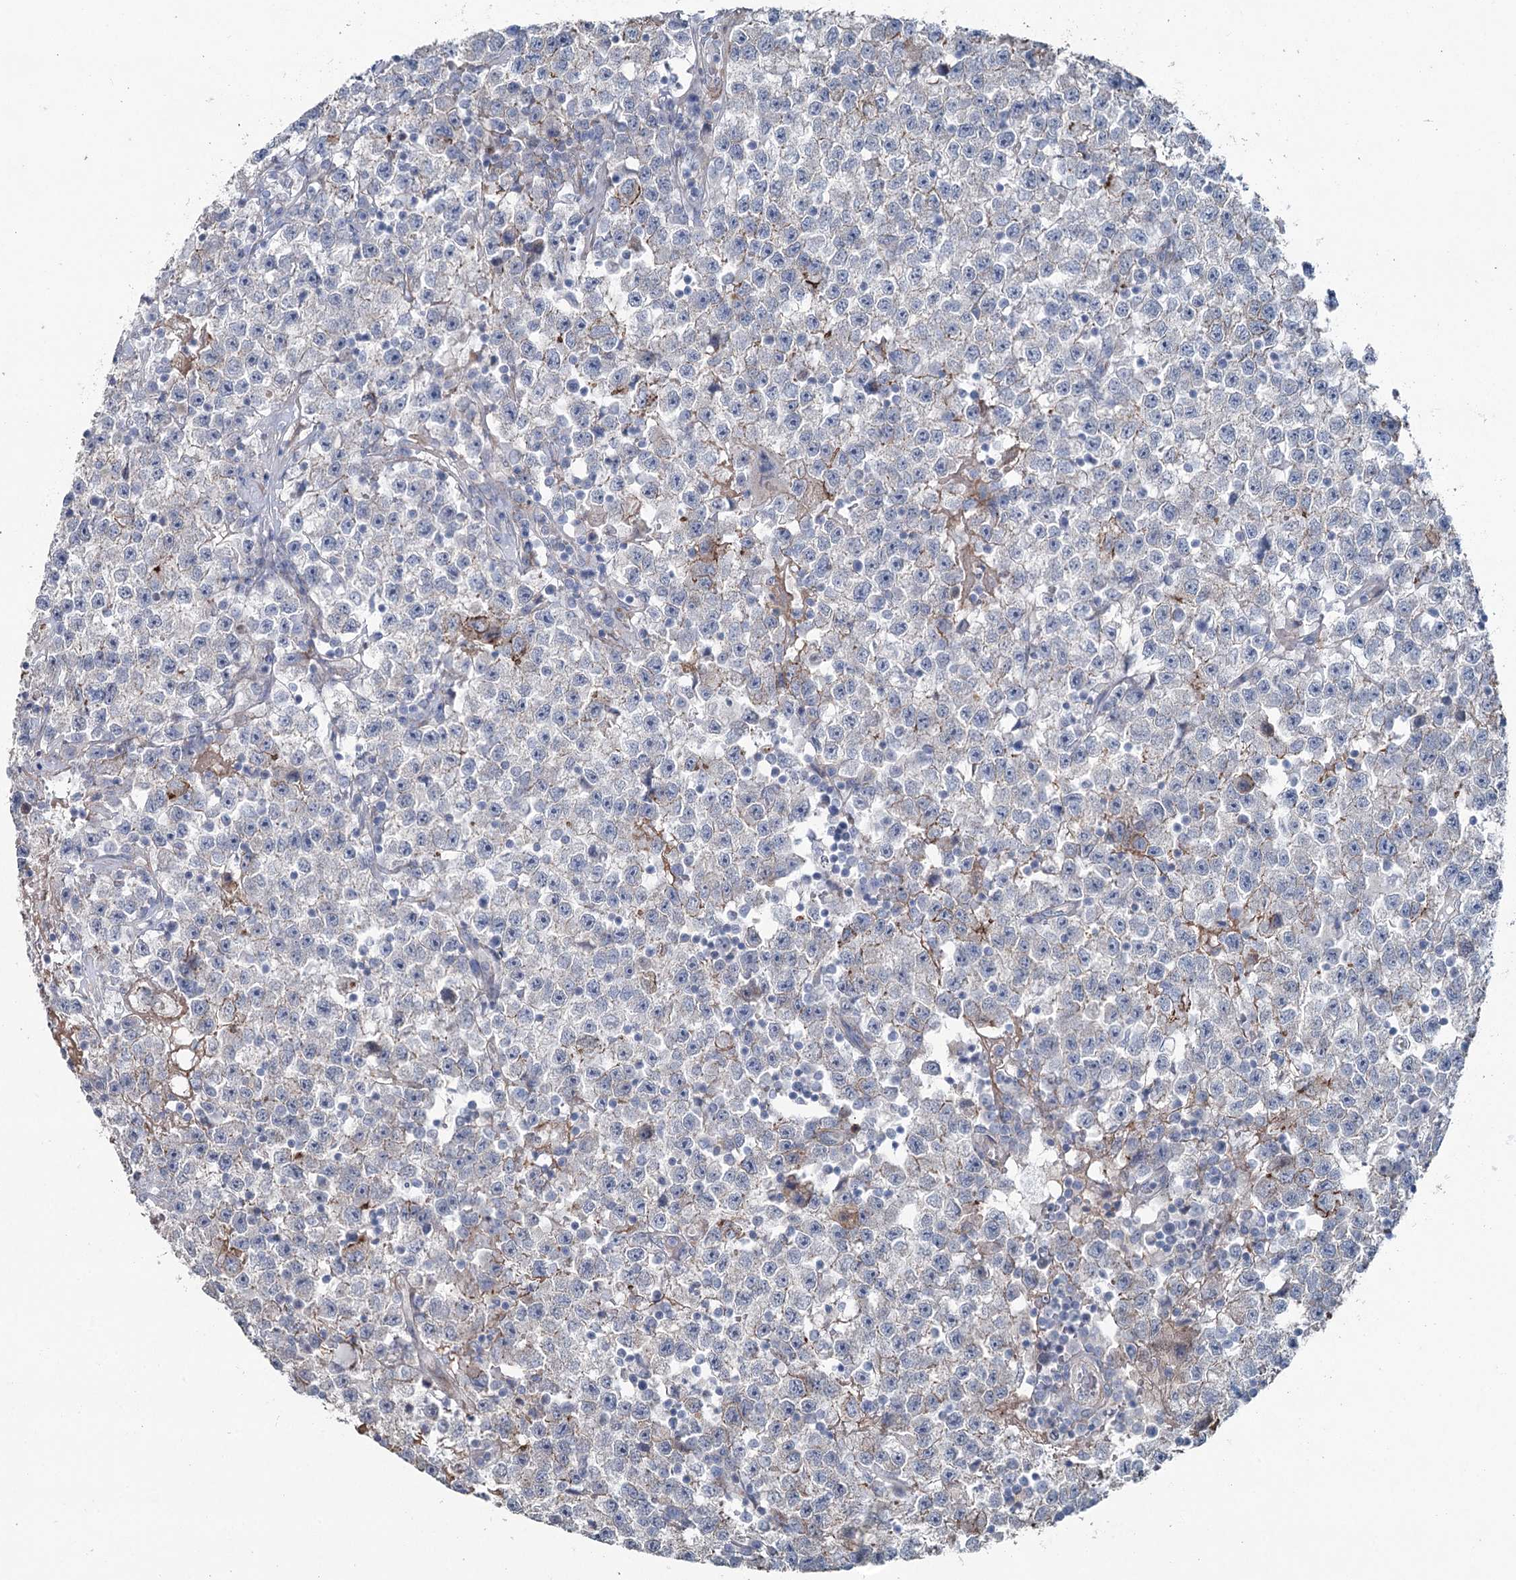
{"staining": {"intensity": "negative", "quantity": "none", "location": "none"}, "tissue": "testis cancer", "cell_type": "Tumor cells", "image_type": "cancer", "snomed": [{"axis": "morphology", "description": "Seminoma, NOS"}, {"axis": "topography", "description": "Testis"}], "caption": "Testis cancer (seminoma) was stained to show a protein in brown. There is no significant positivity in tumor cells. Nuclei are stained in blue.", "gene": "FAM120B", "patient": {"sex": "male", "age": 22}}